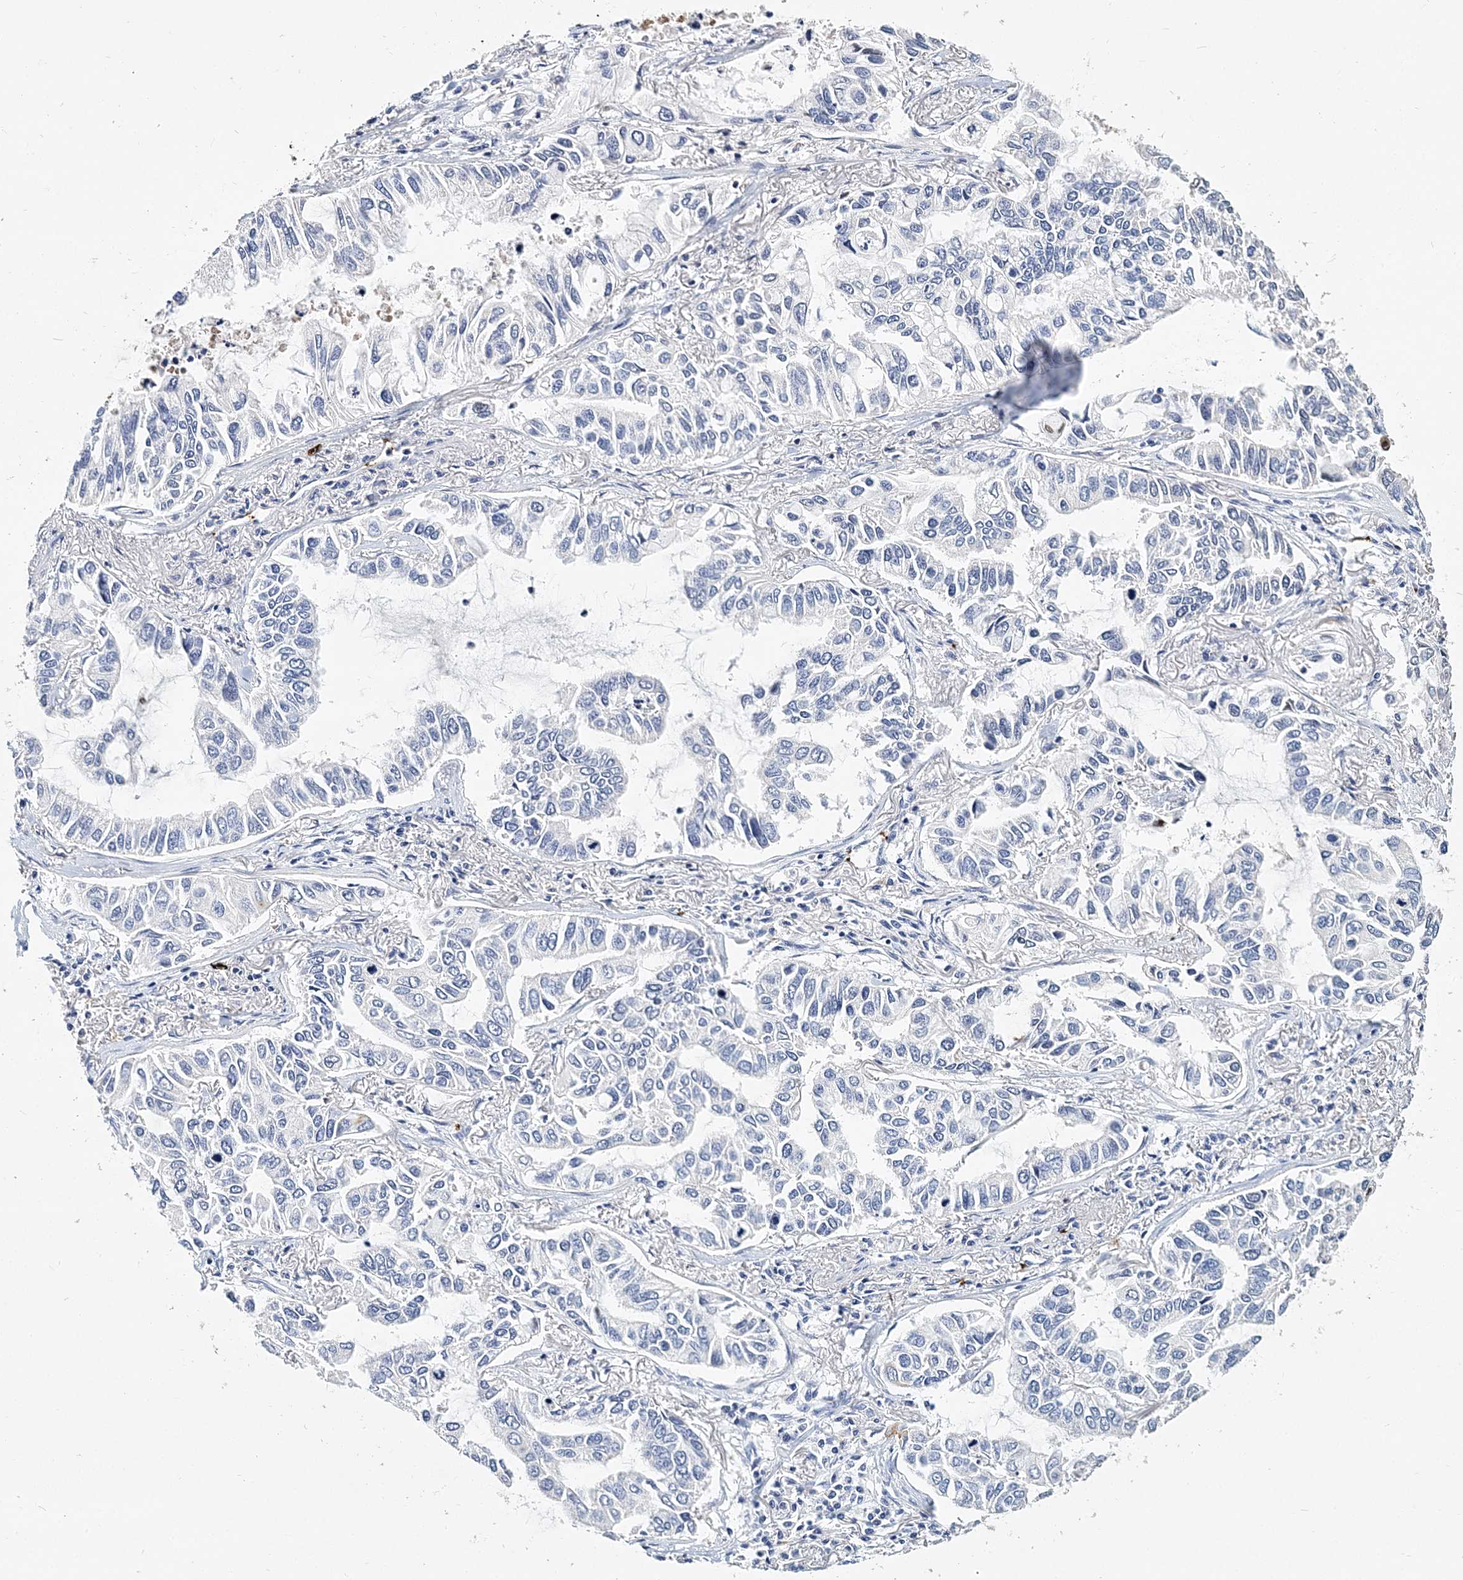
{"staining": {"intensity": "negative", "quantity": "none", "location": "none"}, "tissue": "lung cancer", "cell_type": "Tumor cells", "image_type": "cancer", "snomed": [{"axis": "morphology", "description": "Adenocarcinoma, NOS"}, {"axis": "topography", "description": "Lung"}], "caption": "Tumor cells show no significant protein staining in lung adenocarcinoma.", "gene": "ITGA2B", "patient": {"sex": "male", "age": 64}}